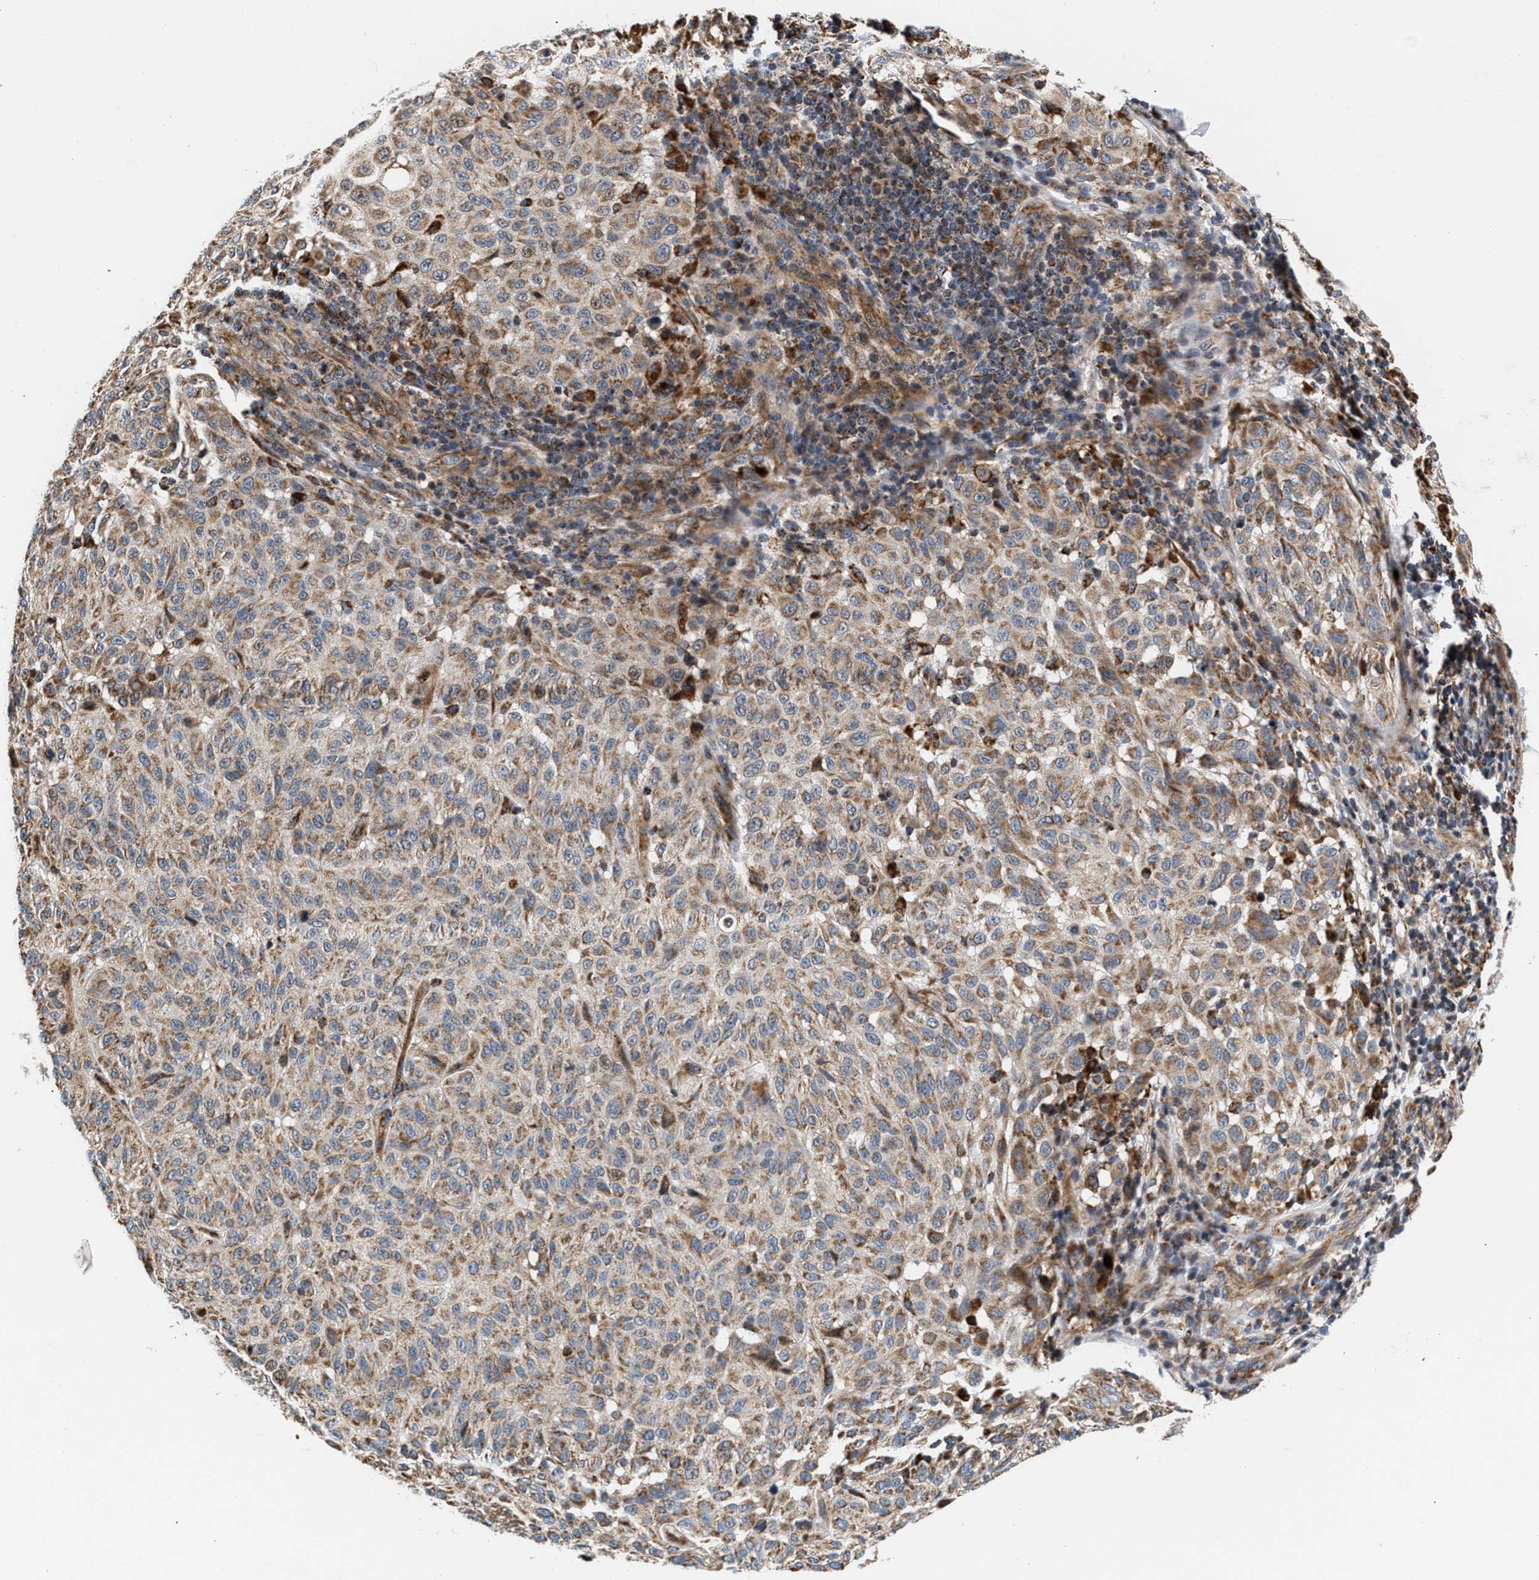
{"staining": {"intensity": "weak", "quantity": ">75%", "location": "cytoplasmic/membranous"}, "tissue": "melanoma", "cell_type": "Tumor cells", "image_type": "cancer", "snomed": [{"axis": "morphology", "description": "Malignant melanoma, NOS"}, {"axis": "topography", "description": "Skin"}], "caption": "Tumor cells exhibit low levels of weak cytoplasmic/membranous staining in approximately >75% of cells in human melanoma.", "gene": "SGK1", "patient": {"sex": "female", "age": 46}}